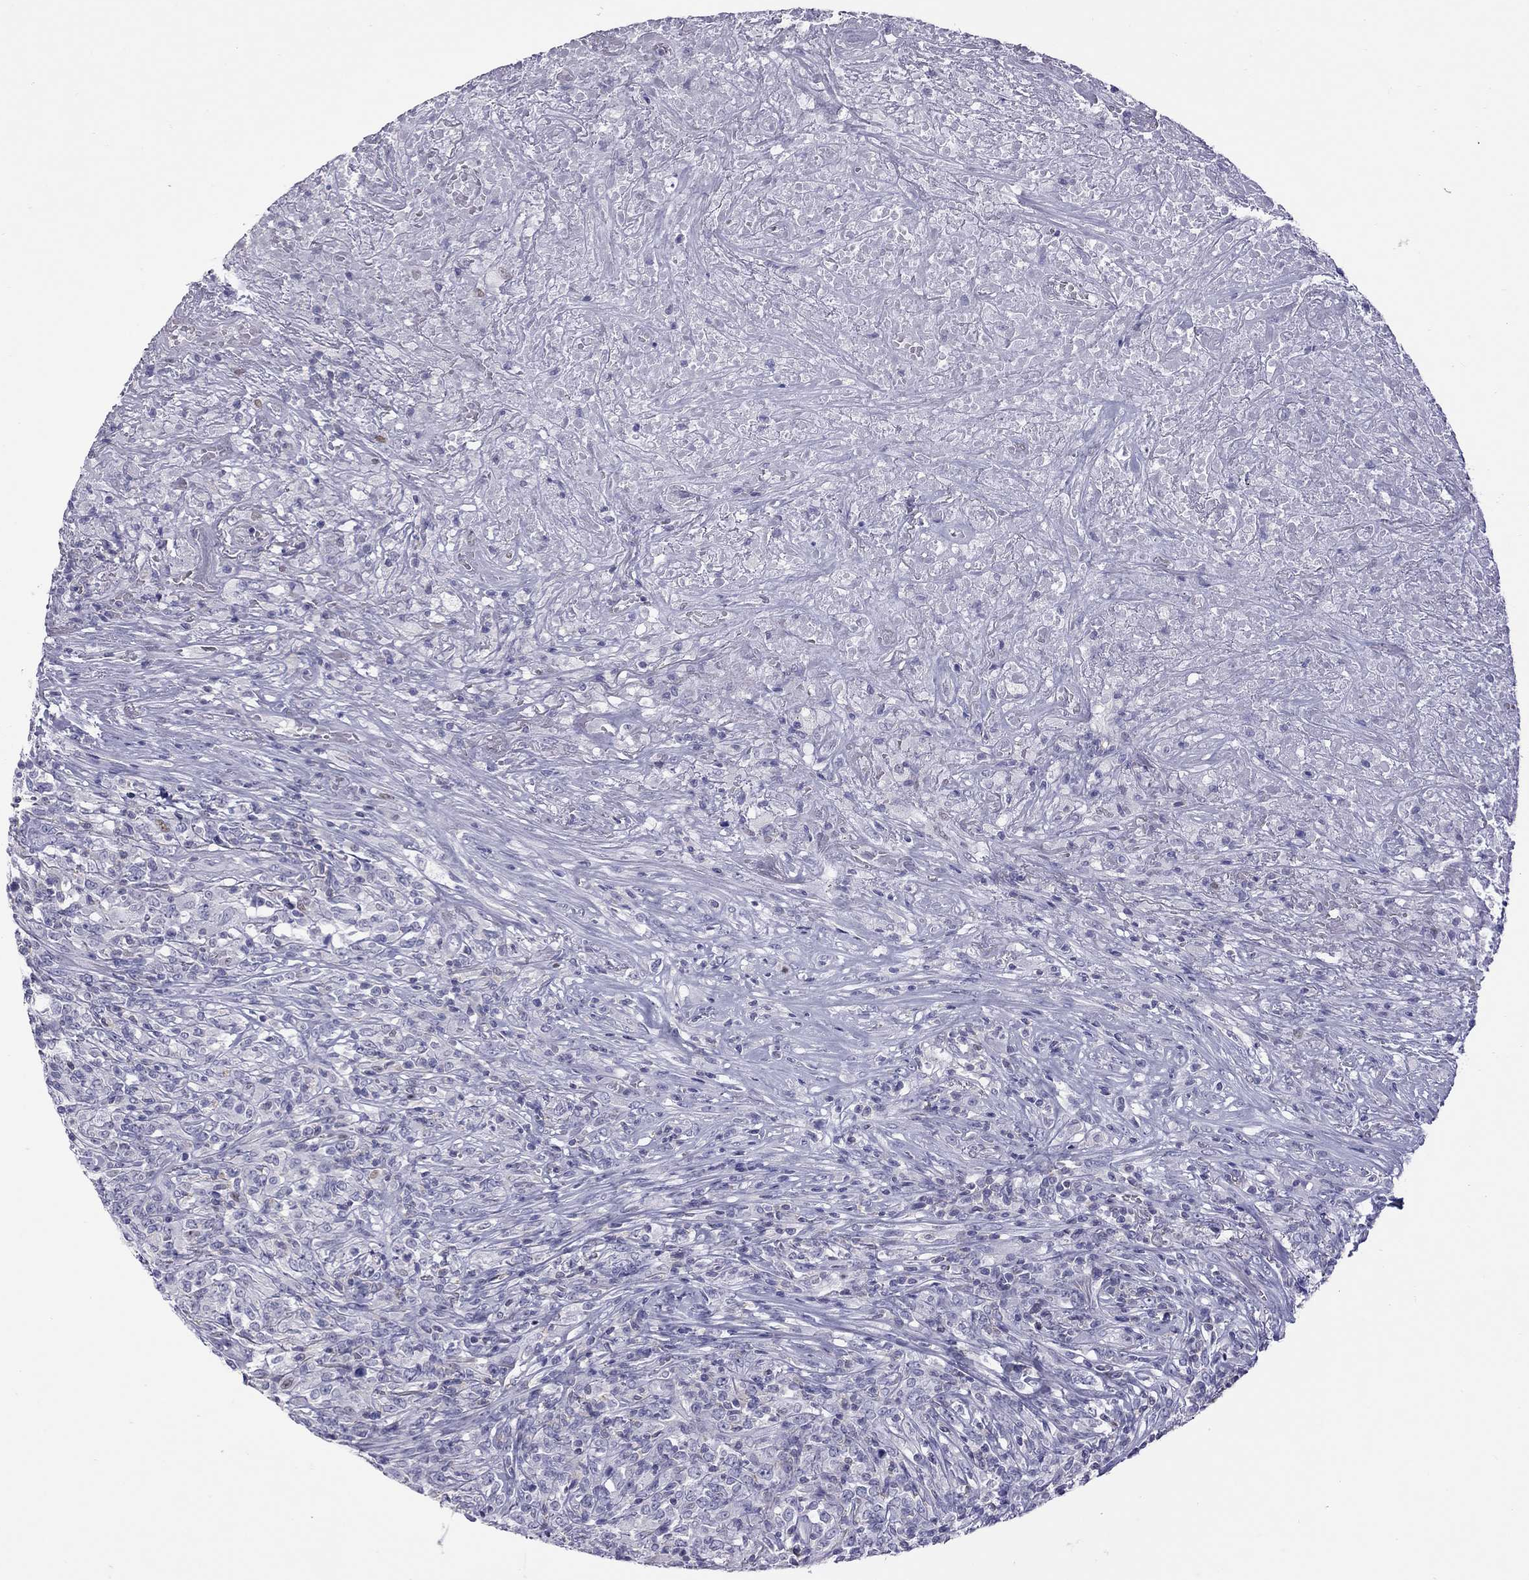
{"staining": {"intensity": "negative", "quantity": "none", "location": "none"}, "tissue": "lymphoma", "cell_type": "Tumor cells", "image_type": "cancer", "snomed": [{"axis": "morphology", "description": "Malignant lymphoma, non-Hodgkin's type, High grade"}, {"axis": "topography", "description": "Lung"}], "caption": "Micrograph shows no significant protein expression in tumor cells of high-grade malignant lymphoma, non-Hodgkin's type. Brightfield microscopy of IHC stained with DAB (3,3'-diaminobenzidine) (brown) and hematoxylin (blue), captured at high magnification.", "gene": "STAG3", "patient": {"sex": "male", "age": 79}}